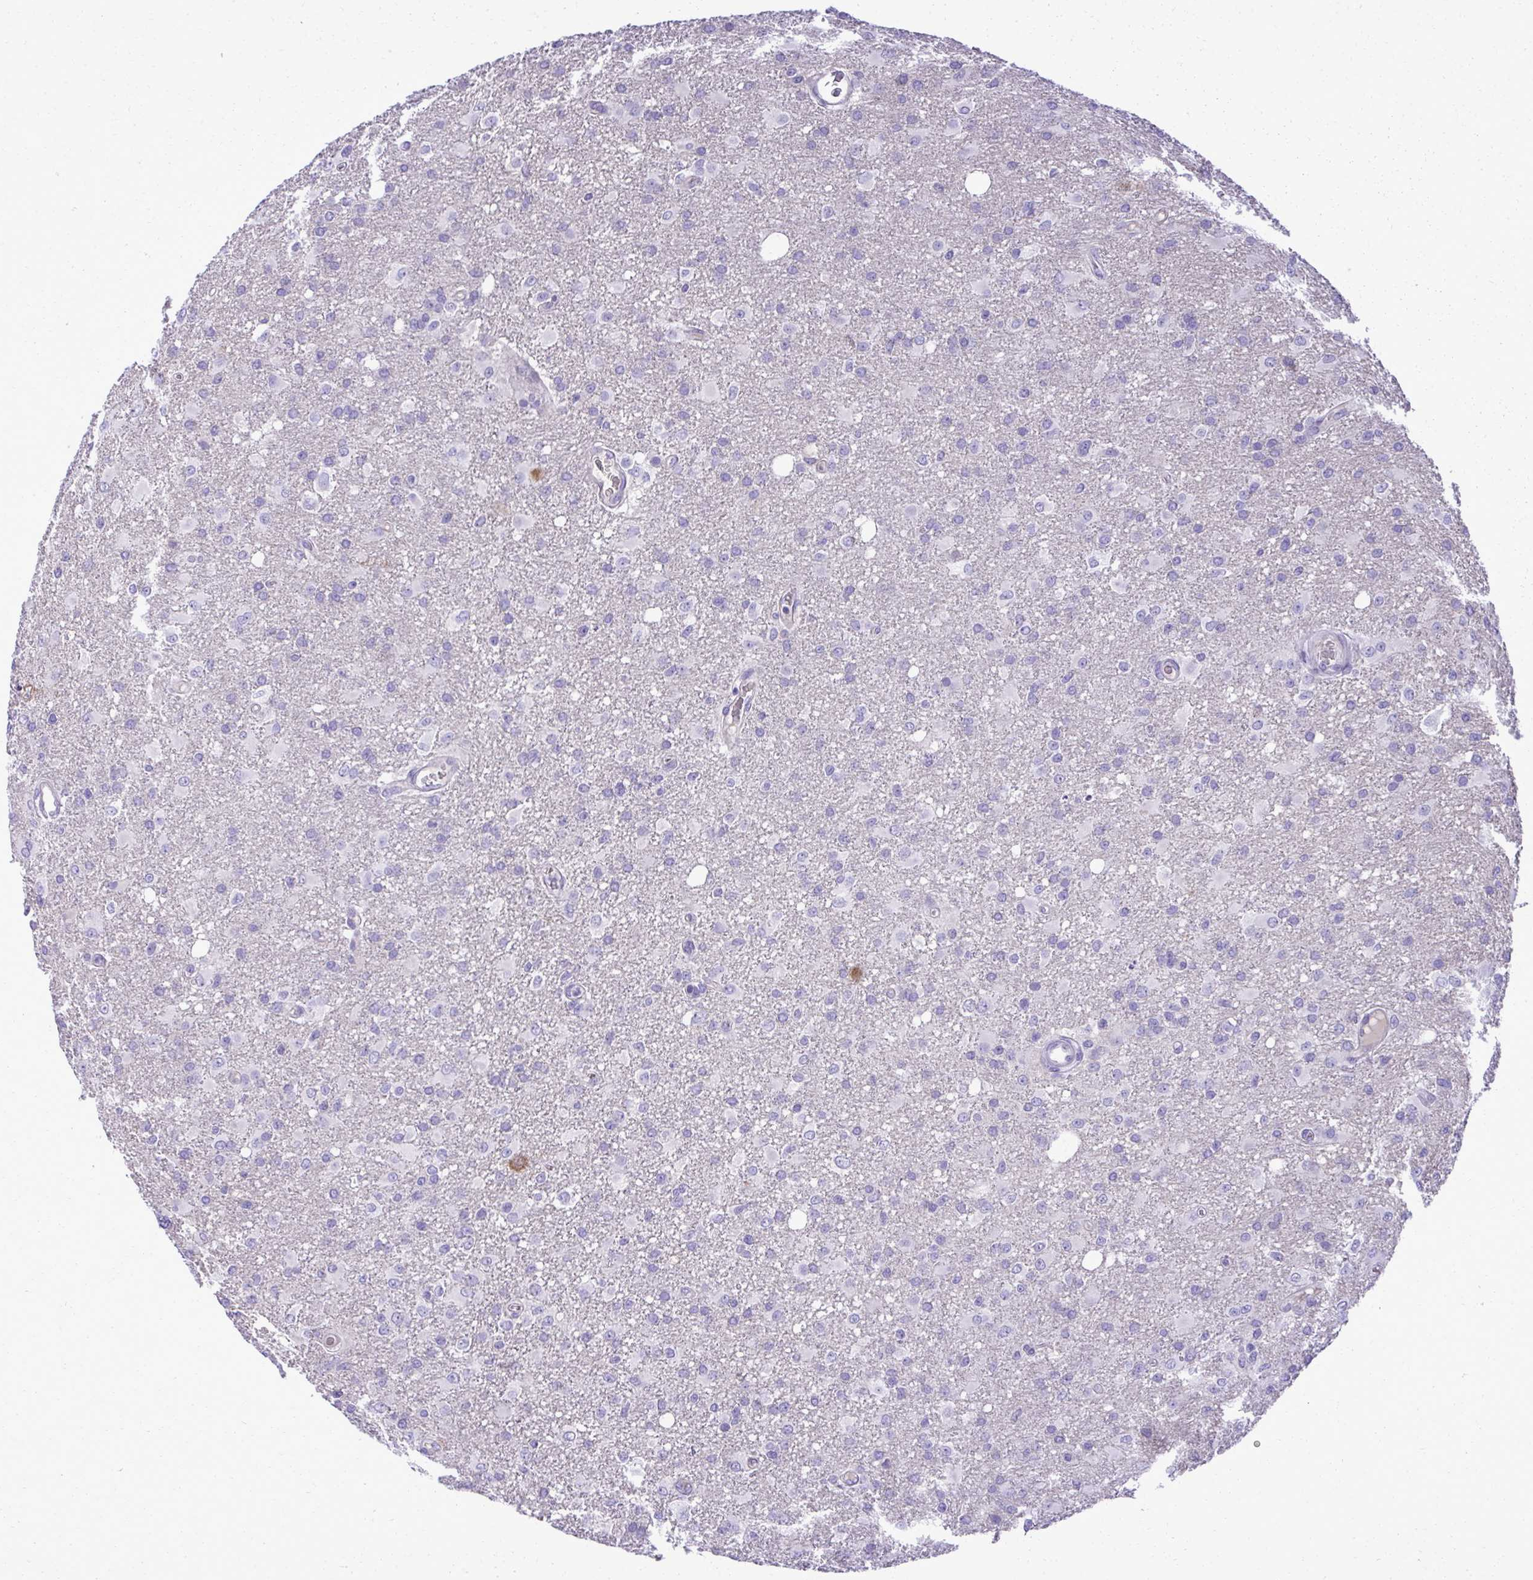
{"staining": {"intensity": "negative", "quantity": "none", "location": "none"}, "tissue": "glioma", "cell_type": "Tumor cells", "image_type": "cancer", "snomed": [{"axis": "morphology", "description": "Glioma, malignant, High grade"}, {"axis": "topography", "description": "Brain"}], "caption": "The photomicrograph reveals no staining of tumor cells in glioma.", "gene": "PITPNM3", "patient": {"sex": "male", "age": 53}}